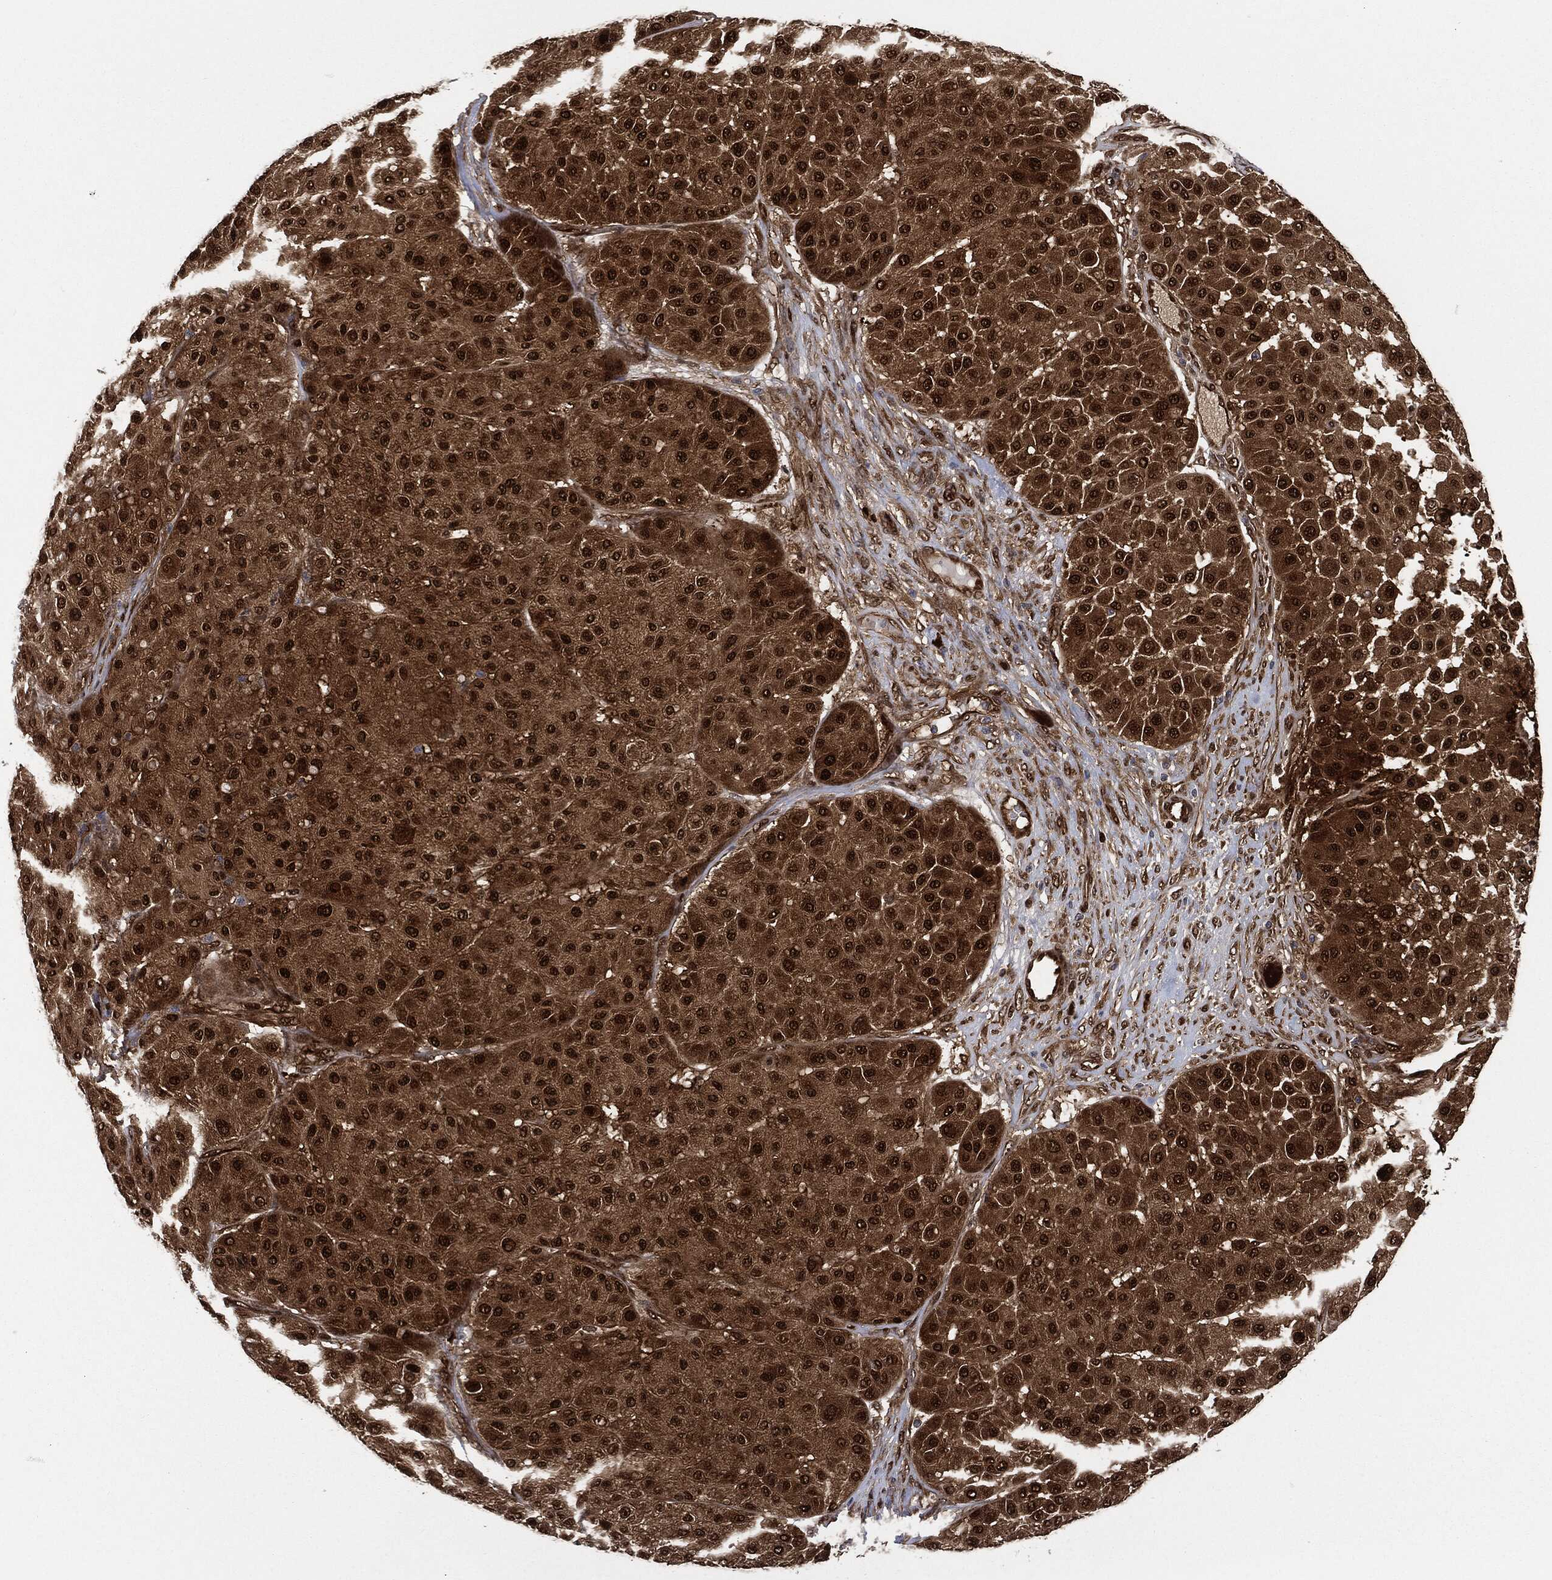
{"staining": {"intensity": "strong", "quantity": ">75%", "location": "nuclear"}, "tissue": "melanoma", "cell_type": "Tumor cells", "image_type": "cancer", "snomed": [{"axis": "morphology", "description": "Malignant melanoma, Metastatic site"}, {"axis": "topography", "description": "Smooth muscle"}], "caption": "Immunohistochemistry (IHC) of malignant melanoma (metastatic site) exhibits high levels of strong nuclear staining in approximately >75% of tumor cells.", "gene": "DCTN1", "patient": {"sex": "male", "age": 41}}